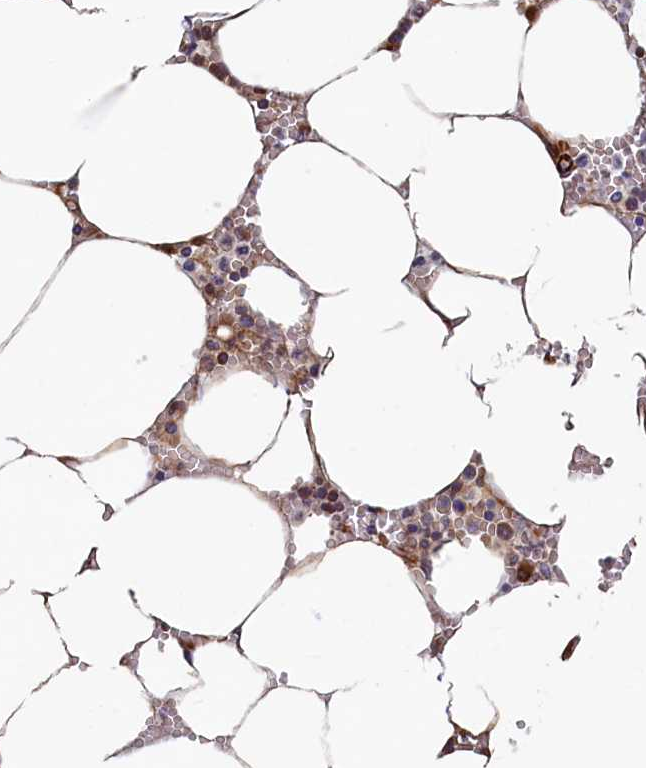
{"staining": {"intensity": "moderate", "quantity": "25%-75%", "location": "cytoplasmic/membranous"}, "tissue": "bone marrow", "cell_type": "Hematopoietic cells", "image_type": "normal", "snomed": [{"axis": "morphology", "description": "Normal tissue, NOS"}, {"axis": "topography", "description": "Bone marrow"}], "caption": "Immunohistochemistry micrograph of unremarkable bone marrow stained for a protein (brown), which reveals medium levels of moderate cytoplasmic/membranous staining in about 25%-75% of hematopoietic cells.", "gene": "LRRC57", "patient": {"sex": "male", "age": 70}}